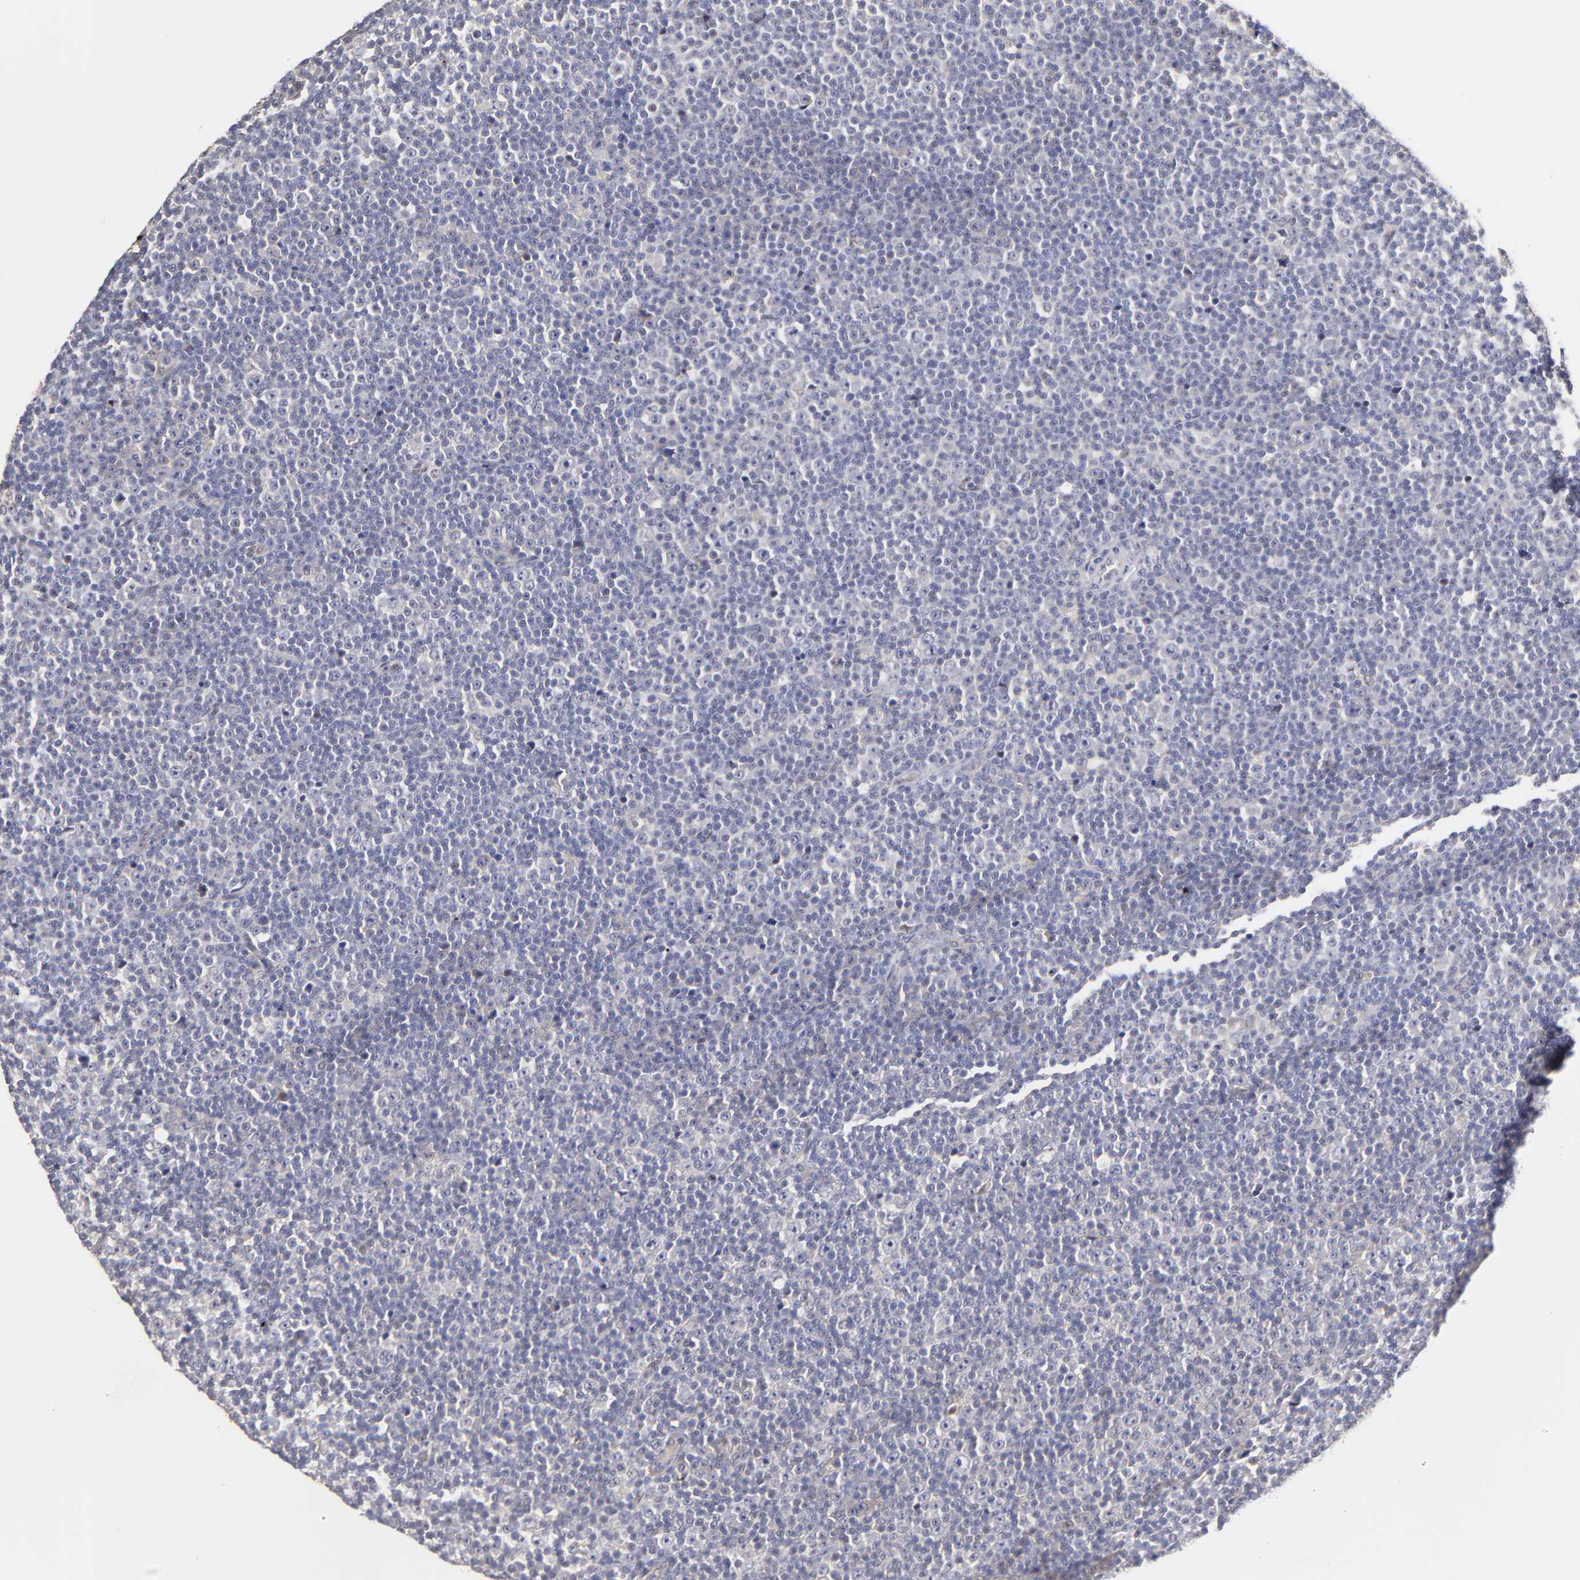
{"staining": {"intensity": "weak", "quantity": "<25%", "location": "cytoplasmic/membranous"}, "tissue": "lymphoma", "cell_type": "Tumor cells", "image_type": "cancer", "snomed": [{"axis": "morphology", "description": "Malignant lymphoma, non-Hodgkin's type, Low grade"}, {"axis": "topography", "description": "Lymph node"}], "caption": "Immunohistochemistry (IHC) micrograph of lymphoma stained for a protein (brown), which exhibits no staining in tumor cells.", "gene": "ZNF10", "patient": {"sex": "female", "age": 67}}